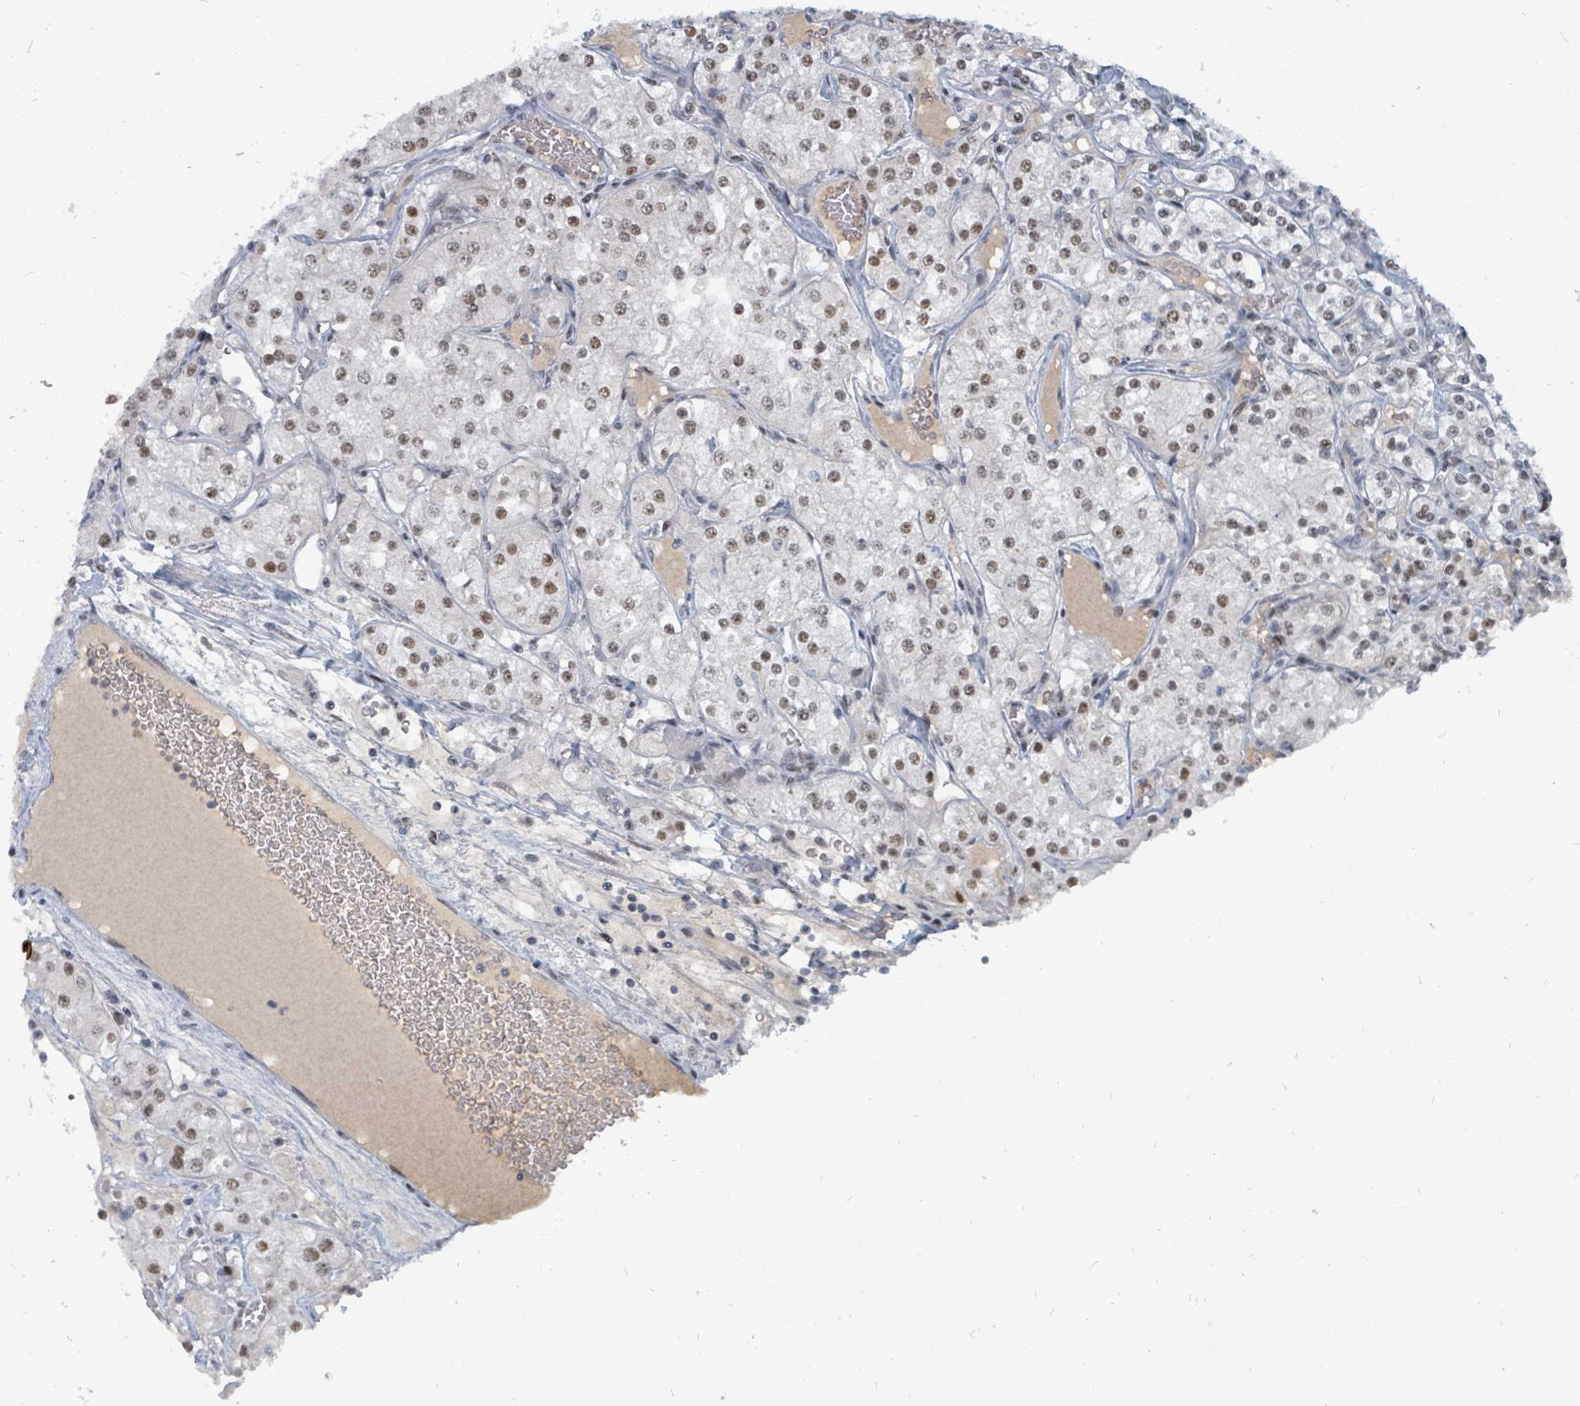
{"staining": {"intensity": "moderate", "quantity": ">75%", "location": "nuclear"}, "tissue": "renal cancer", "cell_type": "Tumor cells", "image_type": "cancer", "snomed": [{"axis": "morphology", "description": "Adenocarcinoma, NOS"}, {"axis": "topography", "description": "Kidney"}], "caption": "Protein expression analysis of human renal cancer (adenocarcinoma) reveals moderate nuclear staining in about >75% of tumor cells. (DAB IHC, brown staining for protein, blue staining for nuclei).", "gene": "UCK1", "patient": {"sex": "male", "age": 77}}